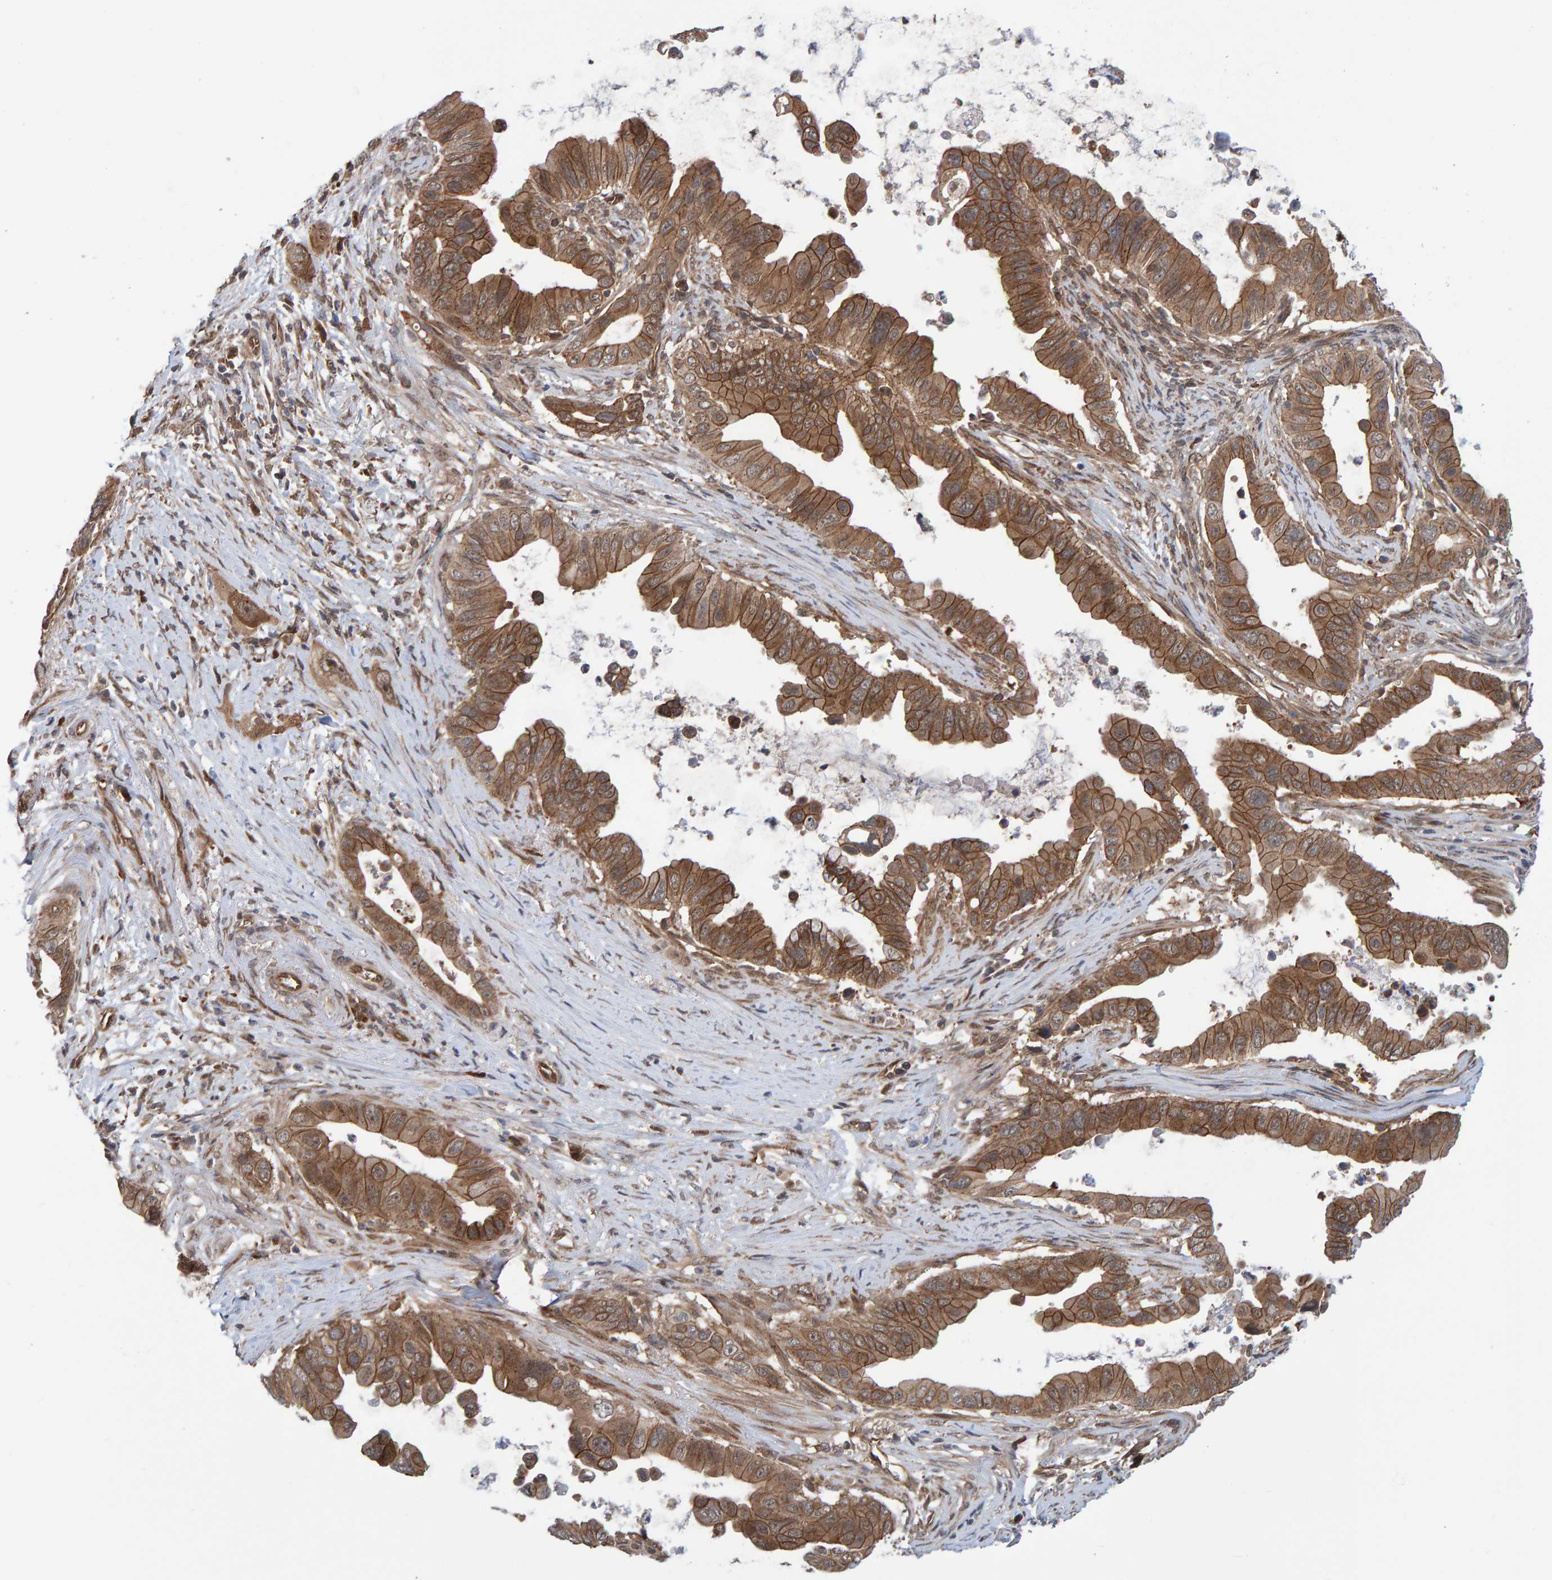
{"staining": {"intensity": "strong", "quantity": ">75%", "location": "cytoplasmic/membranous"}, "tissue": "pancreatic cancer", "cell_type": "Tumor cells", "image_type": "cancer", "snomed": [{"axis": "morphology", "description": "Adenocarcinoma, NOS"}, {"axis": "topography", "description": "Pancreas"}], "caption": "Immunohistochemical staining of human adenocarcinoma (pancreatic) reveals high levels of strong cytoplasmic/membranous protein staining in approximately >75% of tumor cells. (IHC, brightfield microscopy, high magnification).", "gene": "SCRN2", "patient": {"sex": "female", "age": 72}}